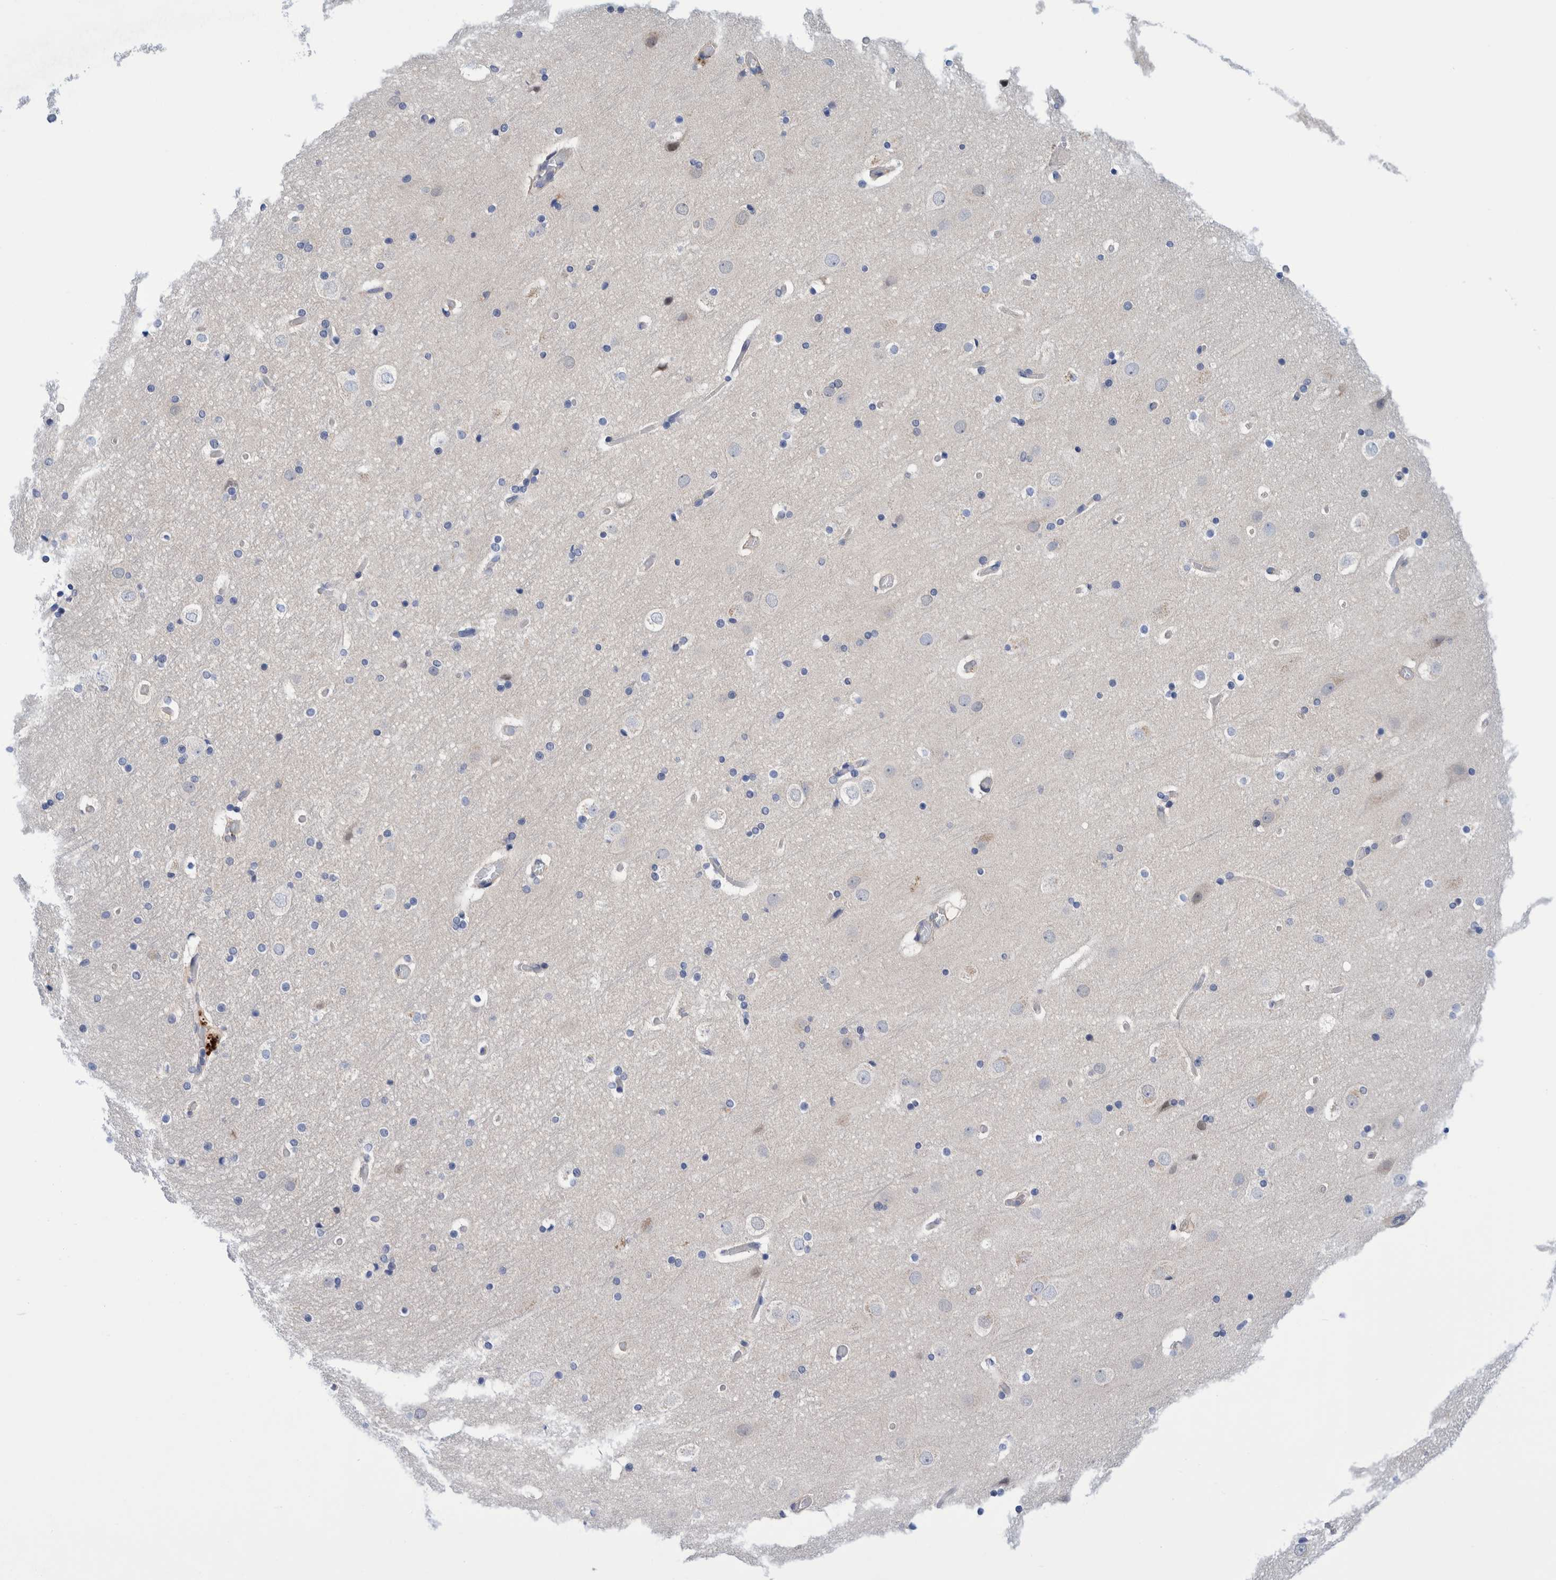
{"staining": {"intensity": "negative", "quantity": "none", "location": "none"}, "tissue": "cerebral cortex", "cell_type": "Endothelial cells", "image_type": "normal", "snomed": [{"axis": "morphology", "description": "Normal tissue, NOS"}, {"axis": "topography", "description": "Cerebral cortex"}], "caption": "Human cerebral cortex stained for a protein using IHC shows no positivity in endothelial cells.", "gene": "PFAS", "patient": {"sex": "male", "age": 57}}